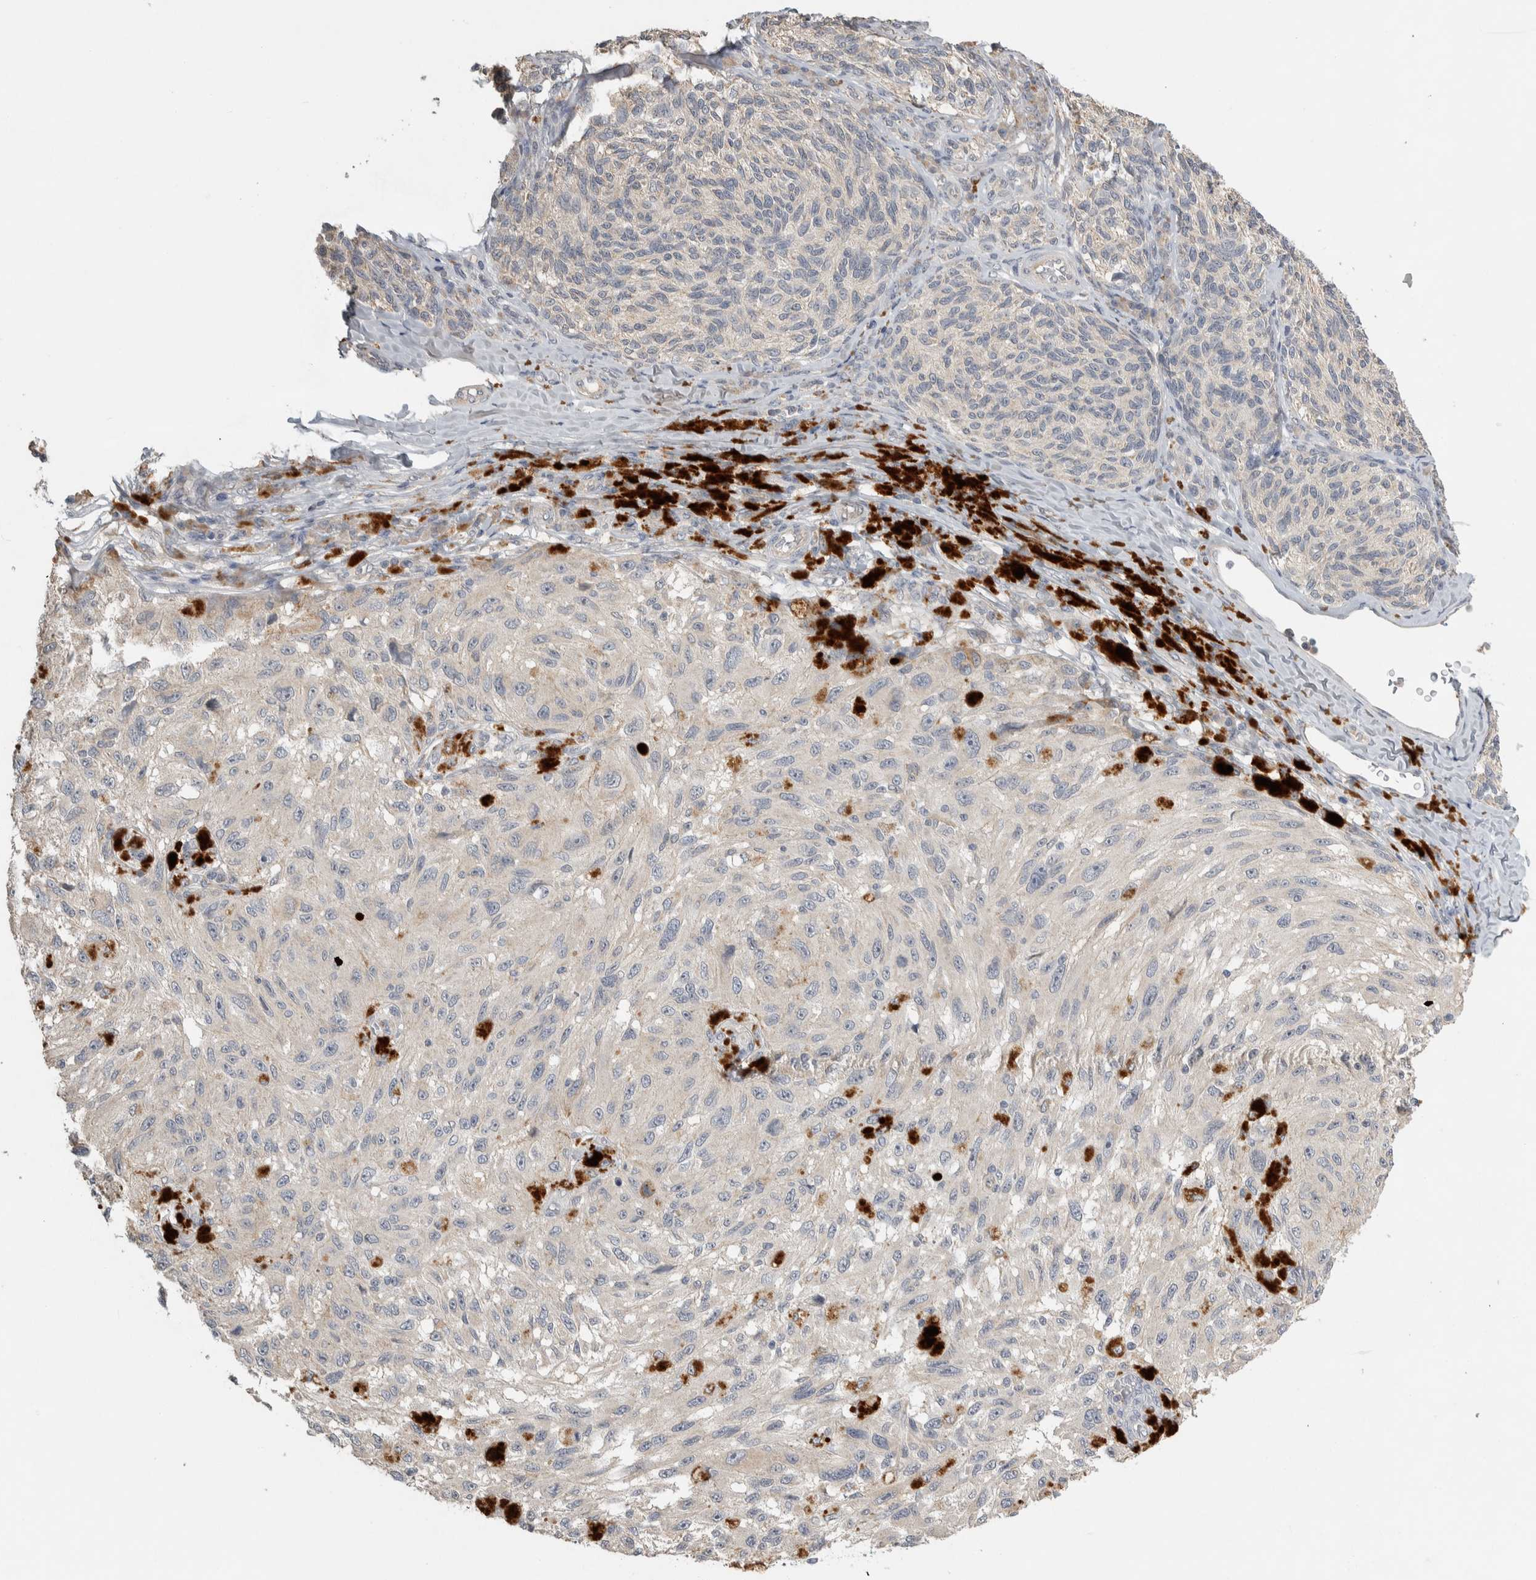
{"staining": {"intensity": "negative", "quantity": "none", "location": "none"}, "tissue": "melanoma", "cell_type": "Tumor cells", "image_type": "cancer", "snomed": [{"axis": "morphology", "description": "Malignant melanoma, NOS"}, {"axis": "topography", "description": "Skin"}], "caption": "Melanoma was stained to show a protein in brown. There is no significant staining in tumor cells.", "gene": "EIF3H", "patient": {"sex": "female", "age": 73}}